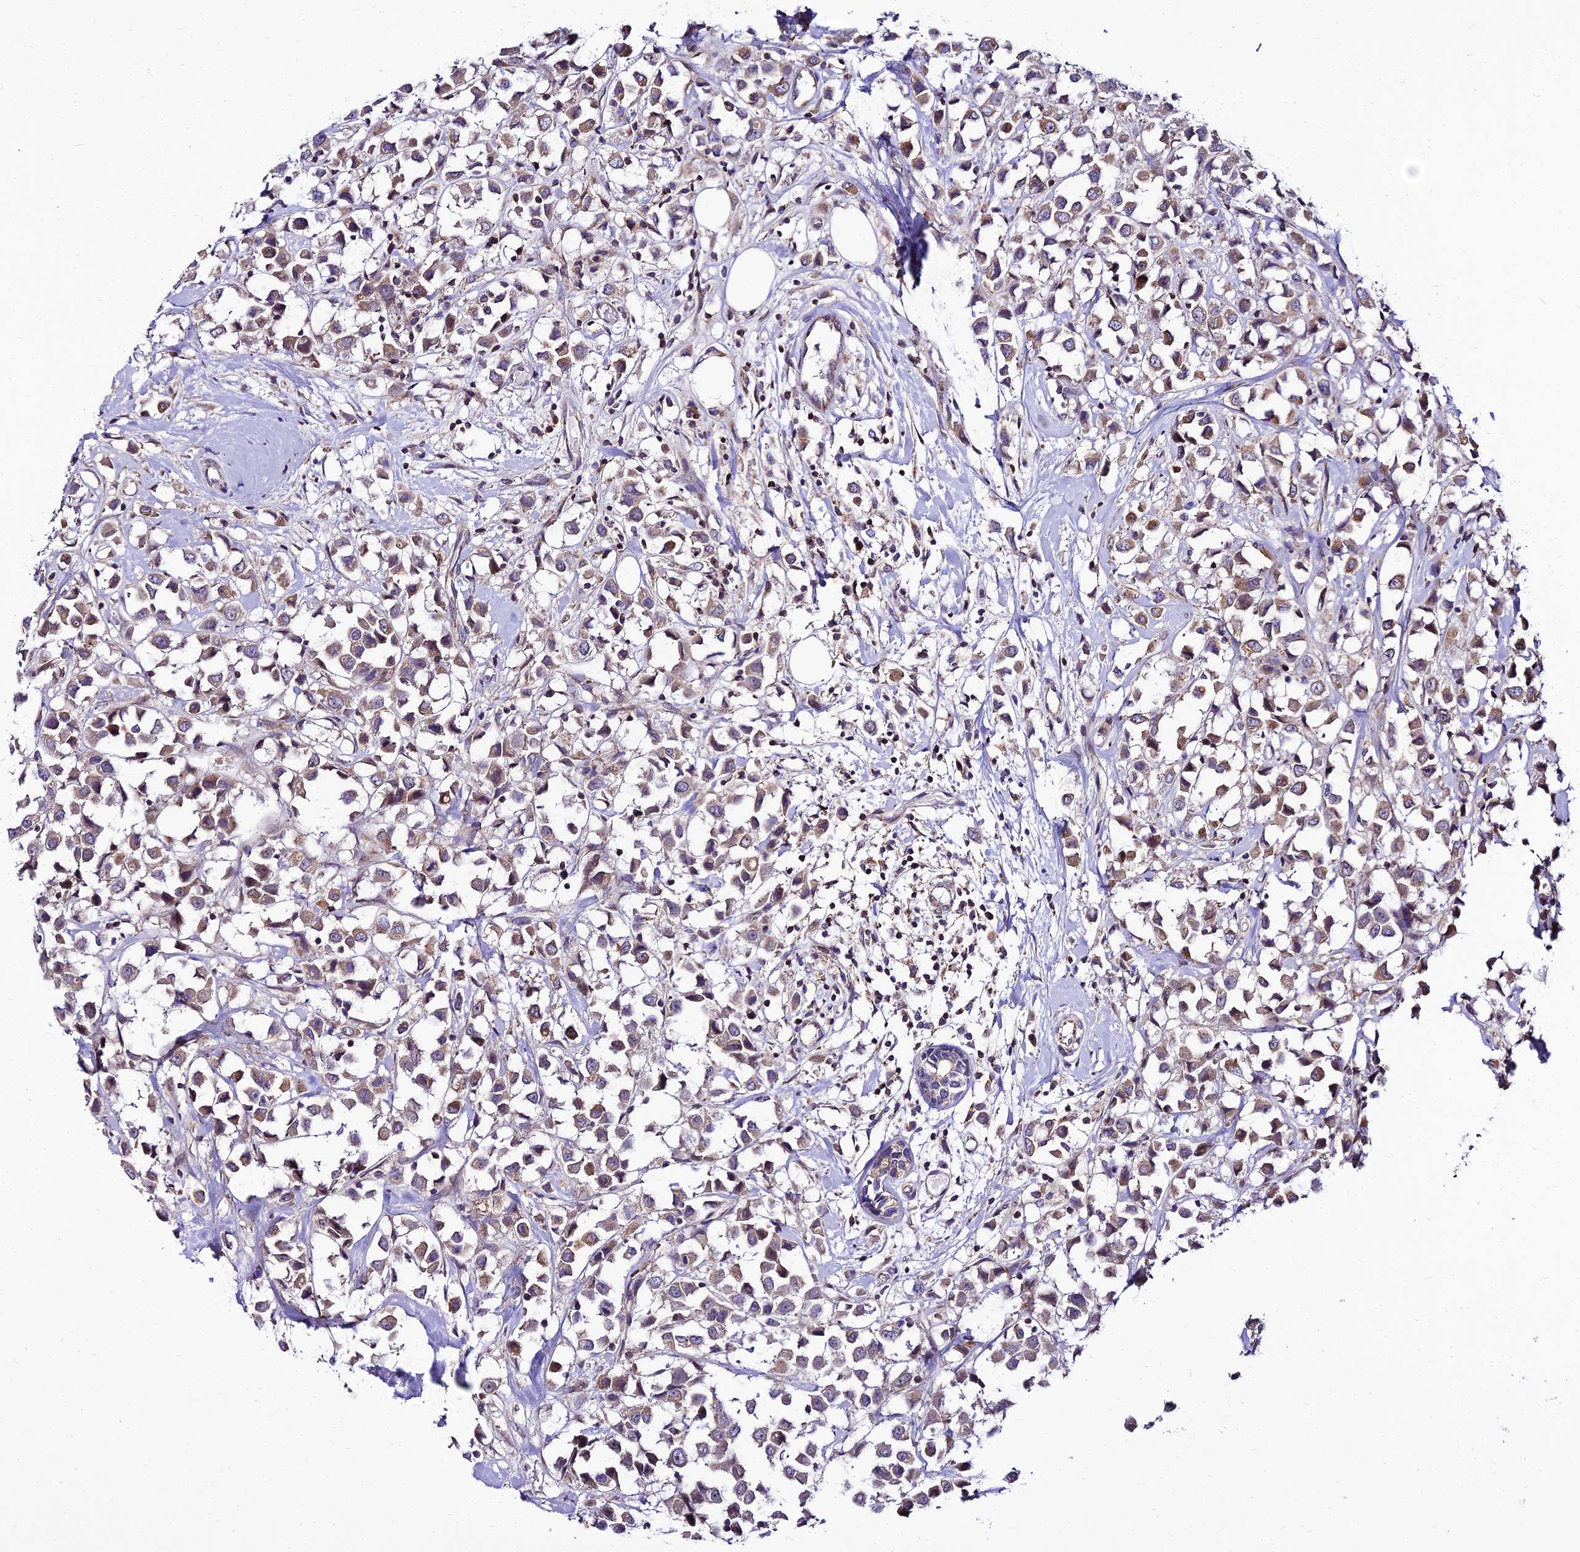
{"staining": {"intensity": "weak", "quantity": ">75%", "location": "cytoplasmic/membranous"}, "tissue": "breast cancer", "cell_type": "Tumor cells", "image_type": "cancer", "snomed": [{"axis": "morphology", "description": "Duct carcinoma"}, {"axis": "topography", "description": "Breast"}], "caption": "Immunohistochemistry of breast intraductal carcinoma reveals low levels of weak cytoplasmic/membranous positivity in approximately >75% of tumor cells. The protein of interest is stained brown, and the nuclei are stained in blue (DAB IHC with brightfield microscopy, high magnification).", "gene": "C6orf132", "patient": {"sex": "female", "age": 61}}